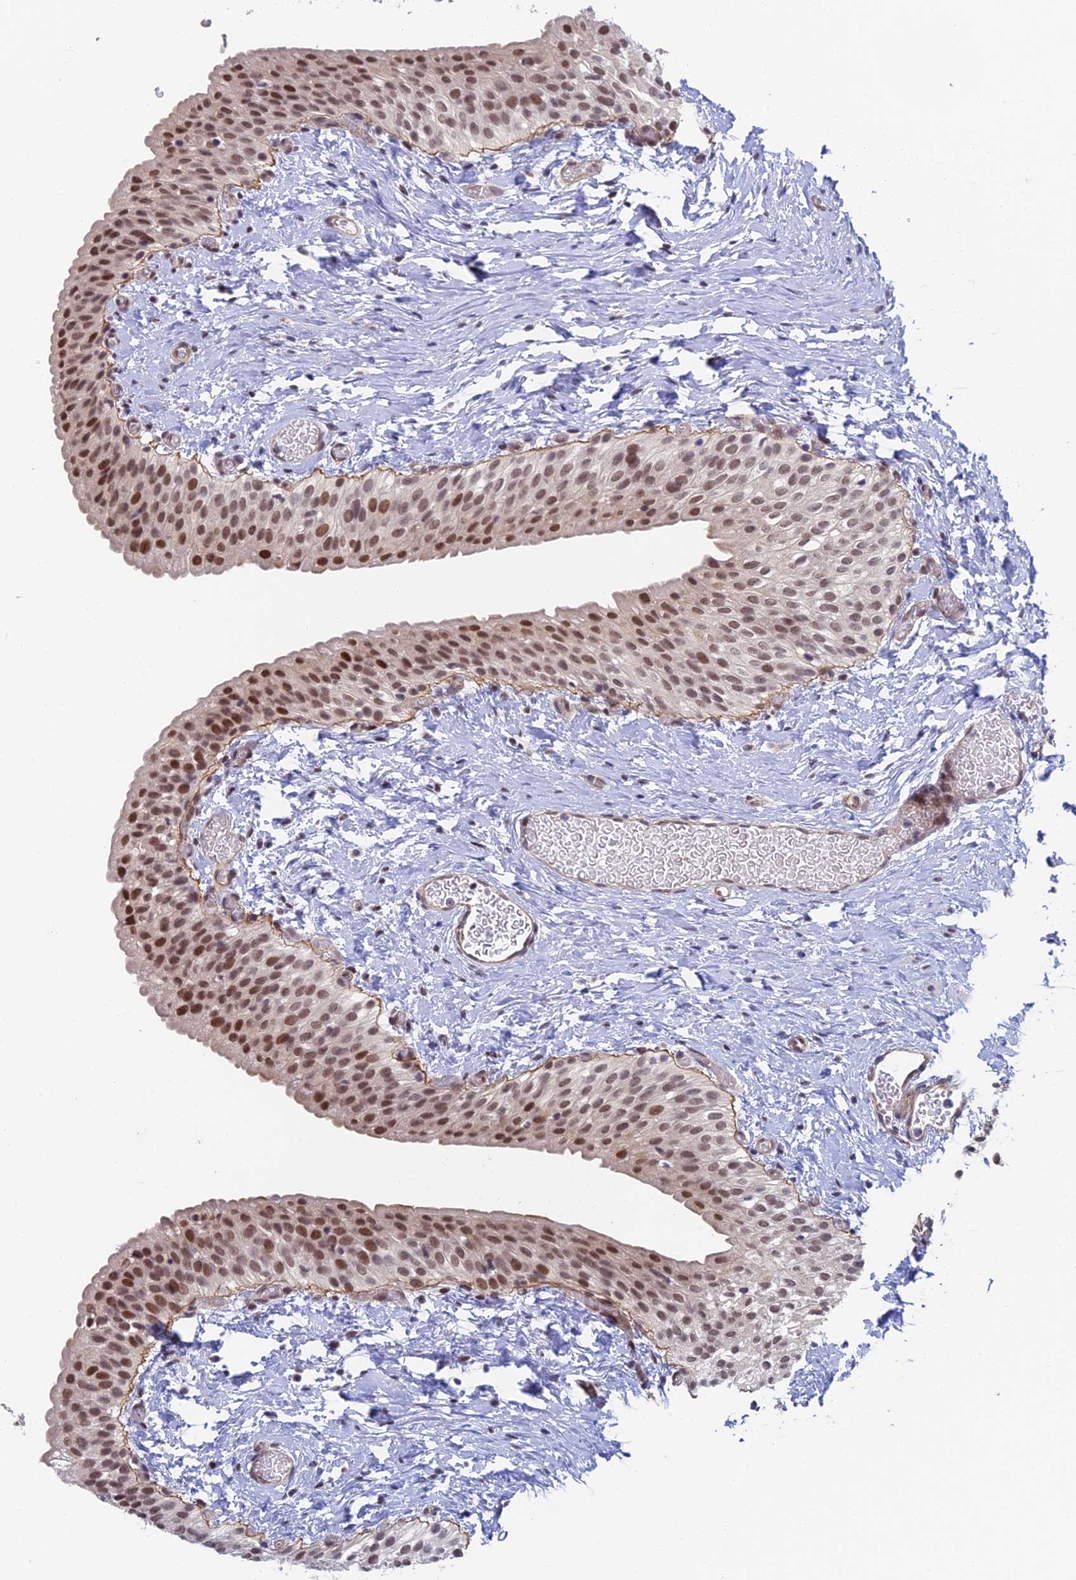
{"staining": {"intensity": "moderate", "quantity": ">75%", "location": "nuclear"}, "tissue": "urinary bladder", "cell_type": "Urothelial cells", "image_type": "normal", "snomed": [{"axis": "morphology", "description": "Normal tissue, NOS"}, {"axis": "topography", "description": "Urinary bladder"}], "caption": "The immunohistochemical stain highlights moderate nuclear expression in urothelial cells of normal urinary bladder. The protein of interest is shown in brown color, while the nuclei are stained blue.", "gene": "NSMCE1", "patient": {"sex": "male", "age": 1}}